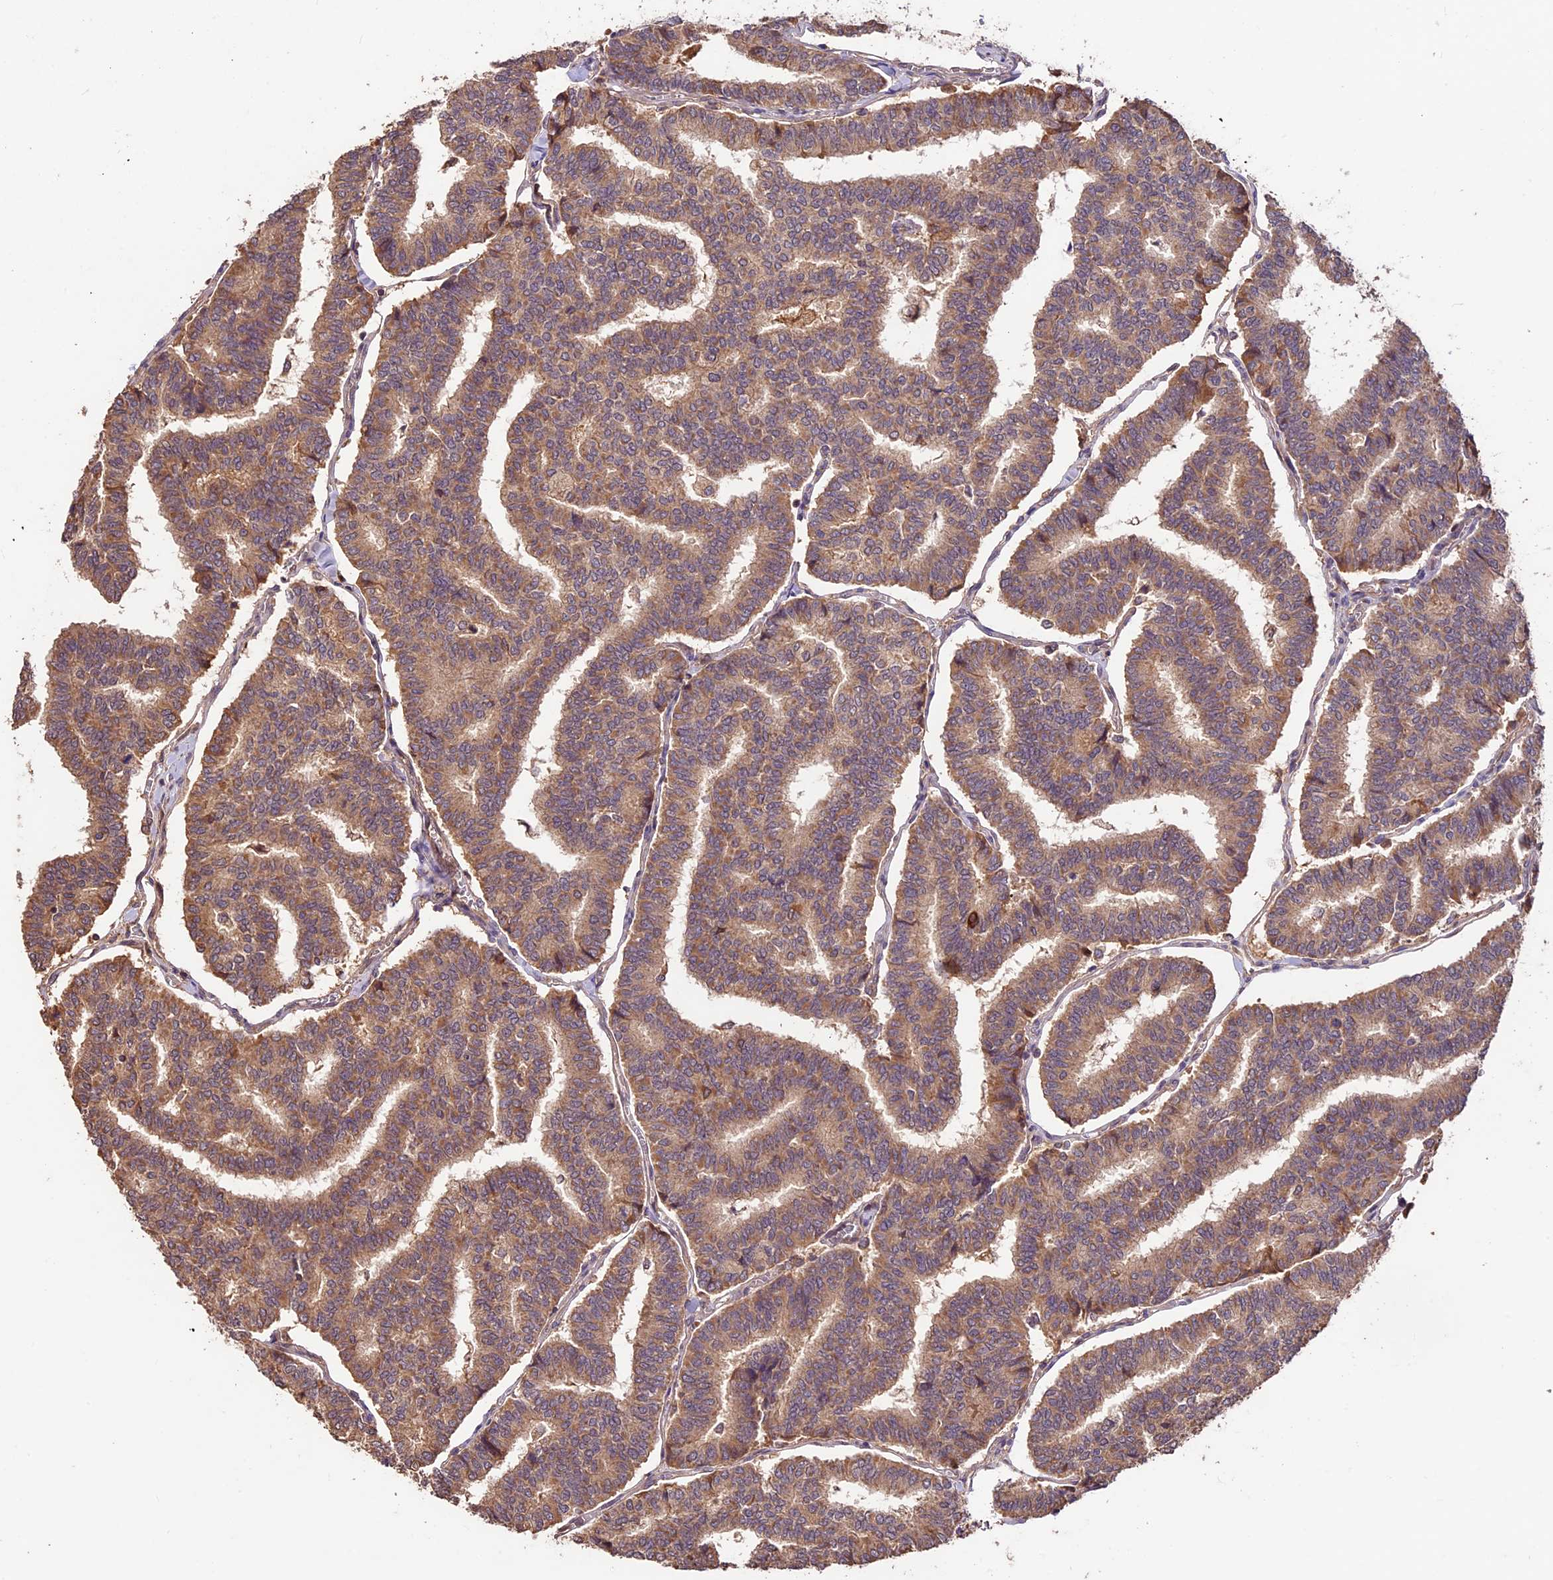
{"staining": {"intensity": "moderate", "quantity": ">75%", "location": "cytoplasmic/membranous"}, "tissue": "thyroid cancer", "cell_type": "Tumor cells", "image_type": "cancer", "snomed": [{"axis": "morphology", "description": "Papillary adenocarcinoma, NOS"}, {"axis": "topography", "description": "Thyroid gland"}], "caption": "Human thyroid cancer stained for a protein (brown) exhibits moderate cytoplasmic/membranous positive staining in approximately >75% of tumor cells.", "gene": "CRLF1", "patient": {"sex": "female", "age": 35}}